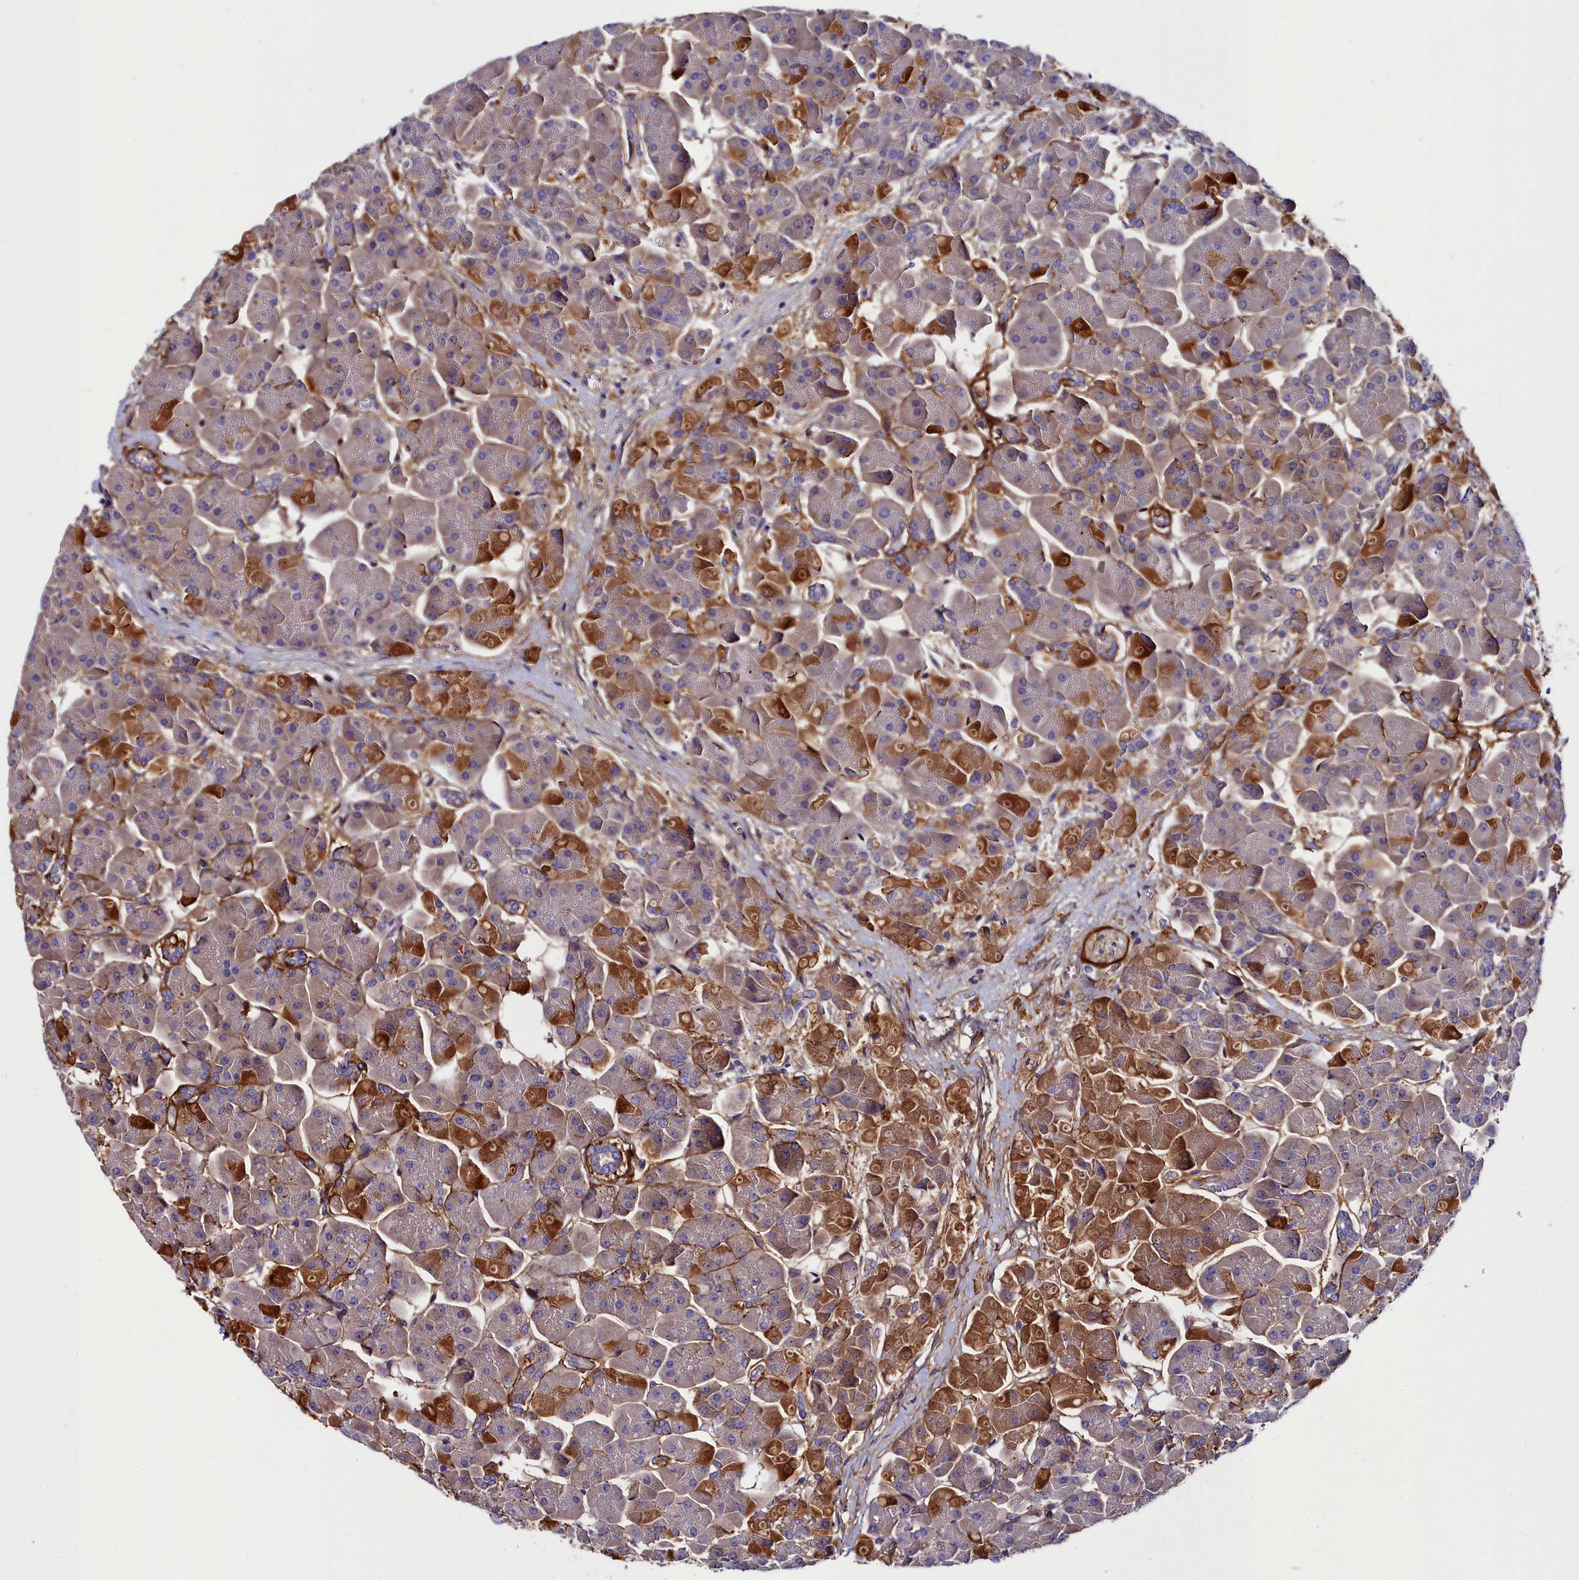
{"staining": {"intensity": "strong", "quantity": "<25%", "location": "cytoplasmic/membranous"}, "tissue": "pancreas", "cell_type": "Exocrine glandular cells", "image_type": "normal", "snomed": [{"axis": "morphology", "description": "Normal tissue, NOS"}, {"axis": "topography", "description": "Pancreas"}], "caption": "Exocrine glandular cells demonstrate strong cytoplasmic/membranous positivity in about <25% of cells in unremarkable pancreas.", "gene": "ELAPOR2", "patient": {"sex": "male", "age": 66}}